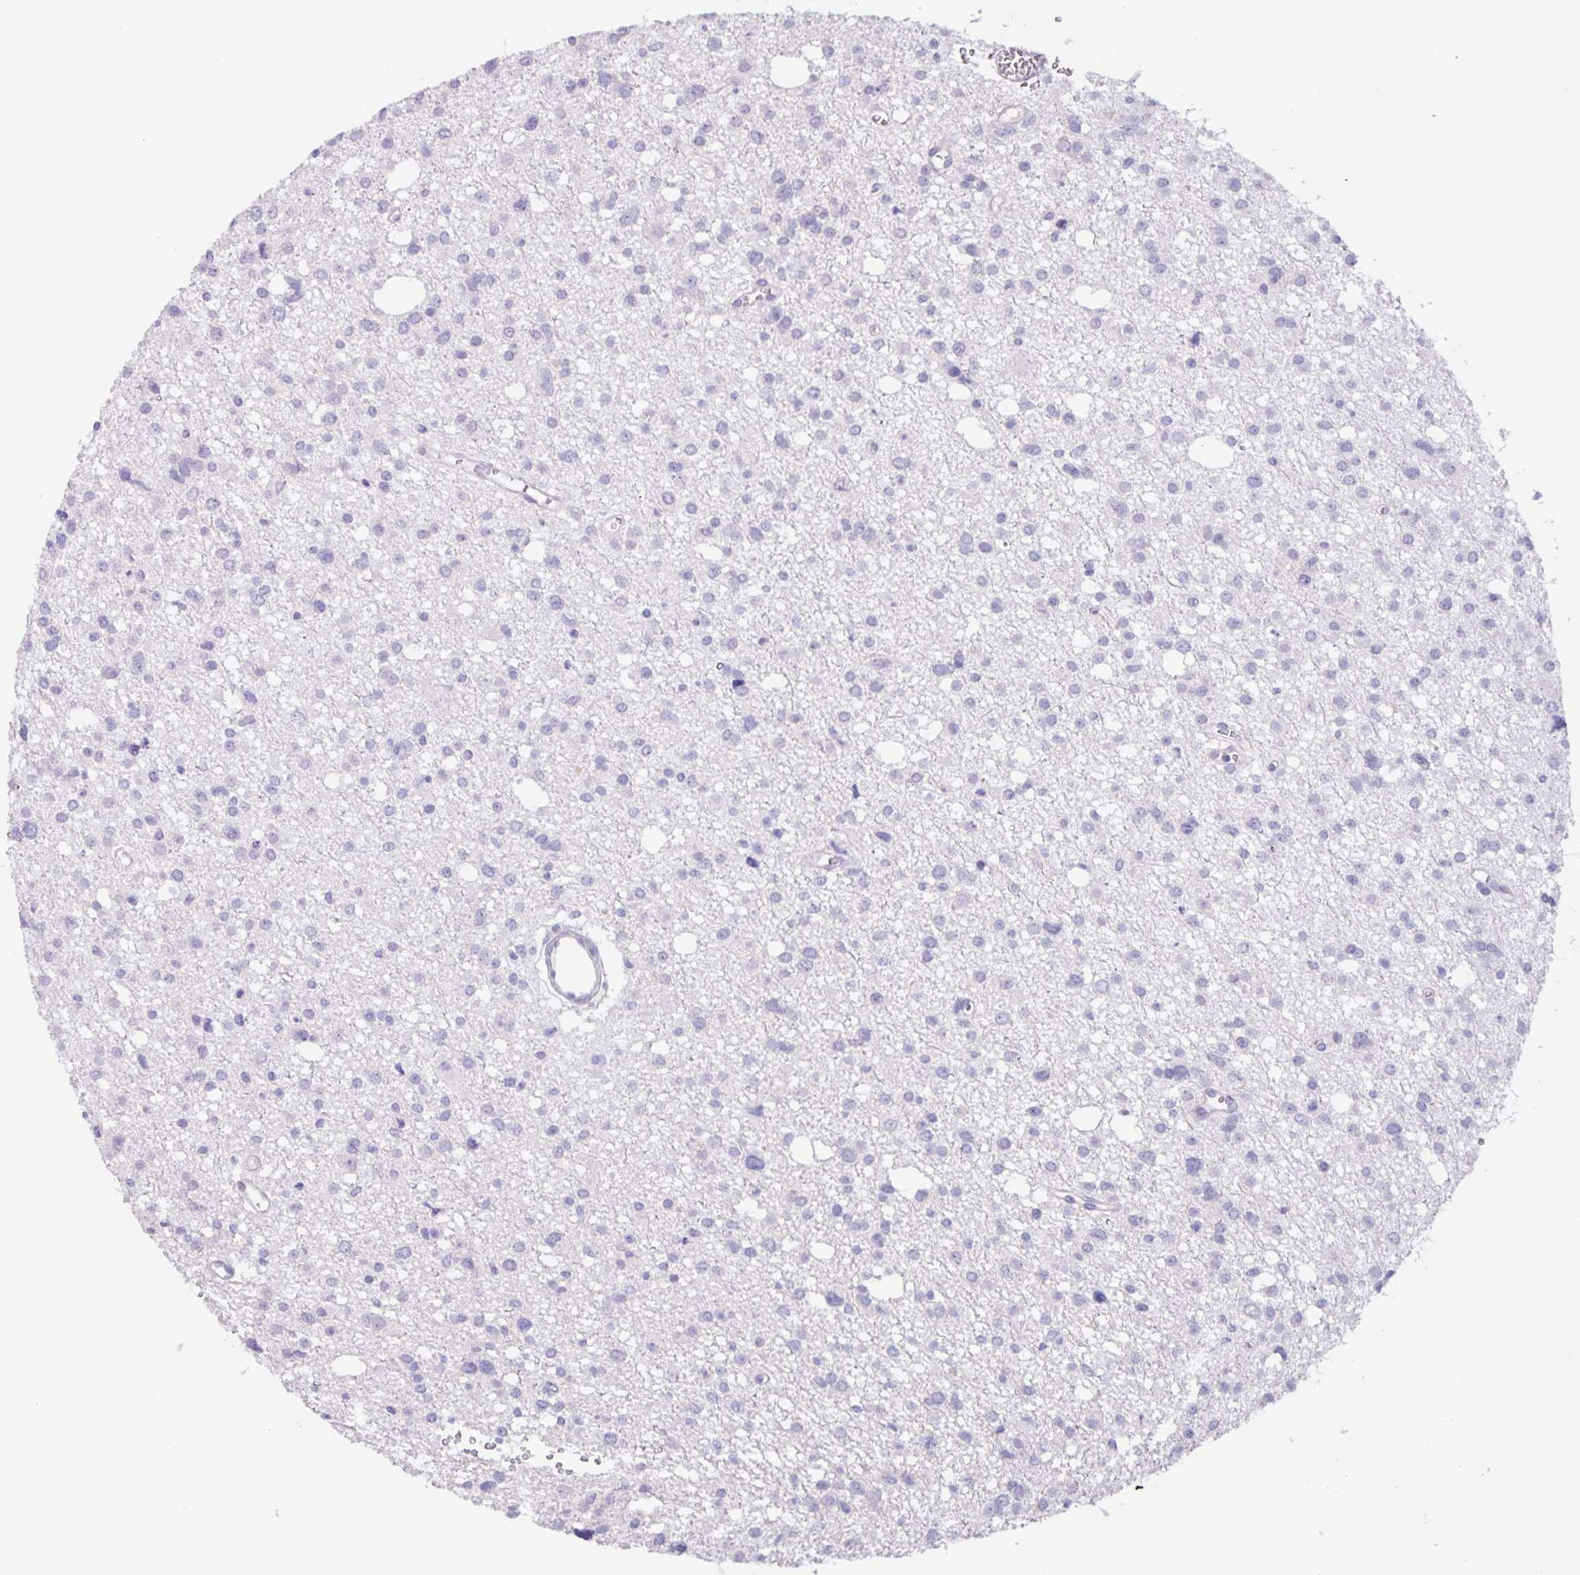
{"staining": {"intensity": "negative", "quantity": "none", "location": "none"}, "tissue": "glioma", "cell_type": "Tumor cells", "image_type": "cancer", "snomed": [{"axis": "morphology", "description": "Glioma, malignant, High grade"}, {"axis": "topography", "description": "Brain"}], "caption": "The image displays no significant staining in tumor cells of glioma.", "gene": "PRR36", "patient": {"sex": "male", "age": 23}}